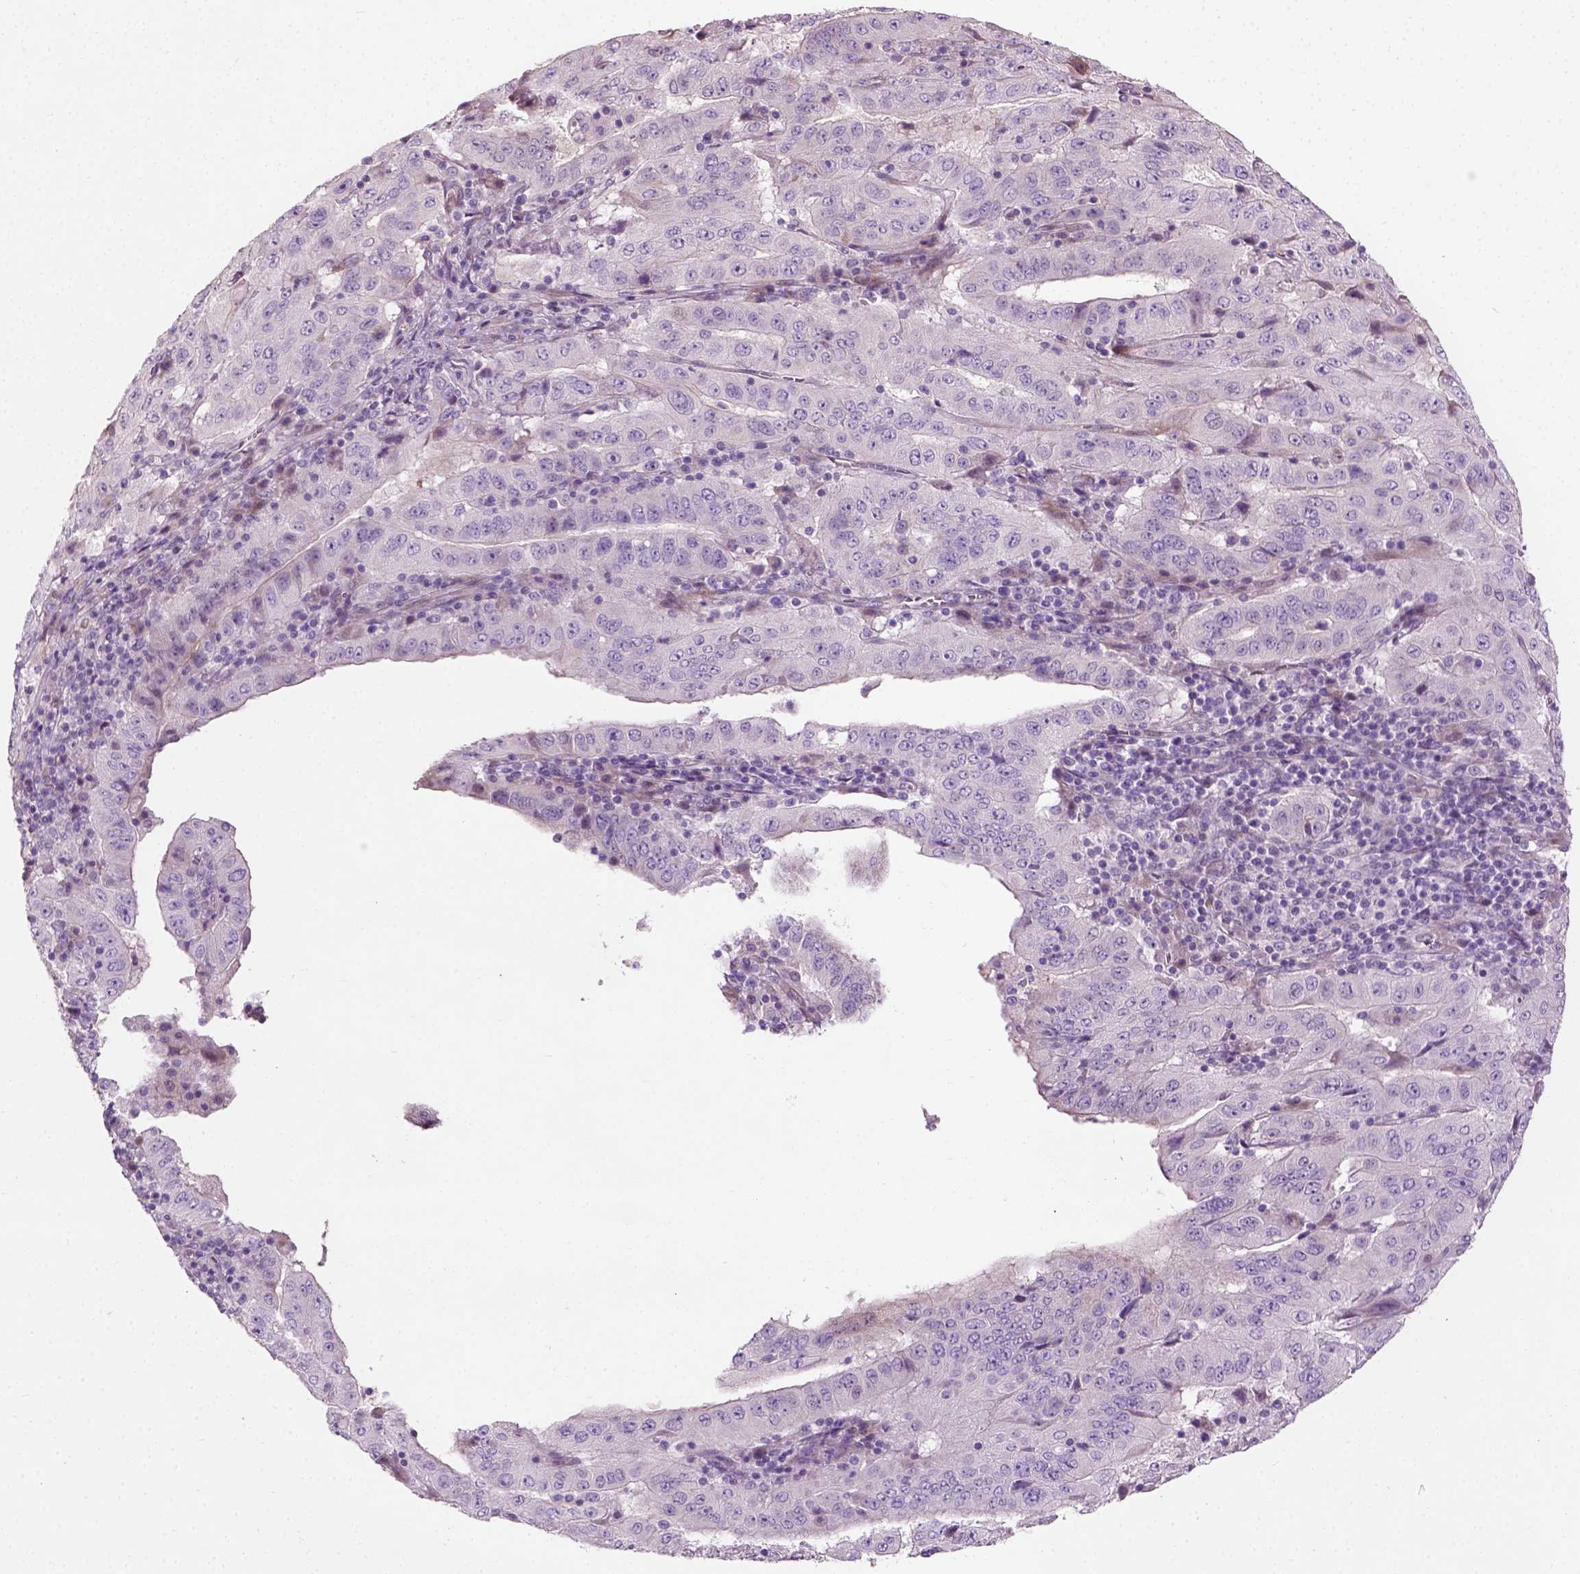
{"staining": {"intensity": "negative", "quantity": "none", "location": "none"}, "tissue": "pancreatic cancer", "cell_type": "Tumor cells", "image_type": "cancer", "snomed": [{"axis": "morphology", "description": "Adenocarcinoma, NOS"}, {"axis": "topography", "description": "Pancreas"}], "caption": "Immunohistochemical staining of pancreatic adenocarcinoma displays no significant positivity in tumor cells.", "gene": "PKP3", "patient": {"sex": "male", "age": 63}}